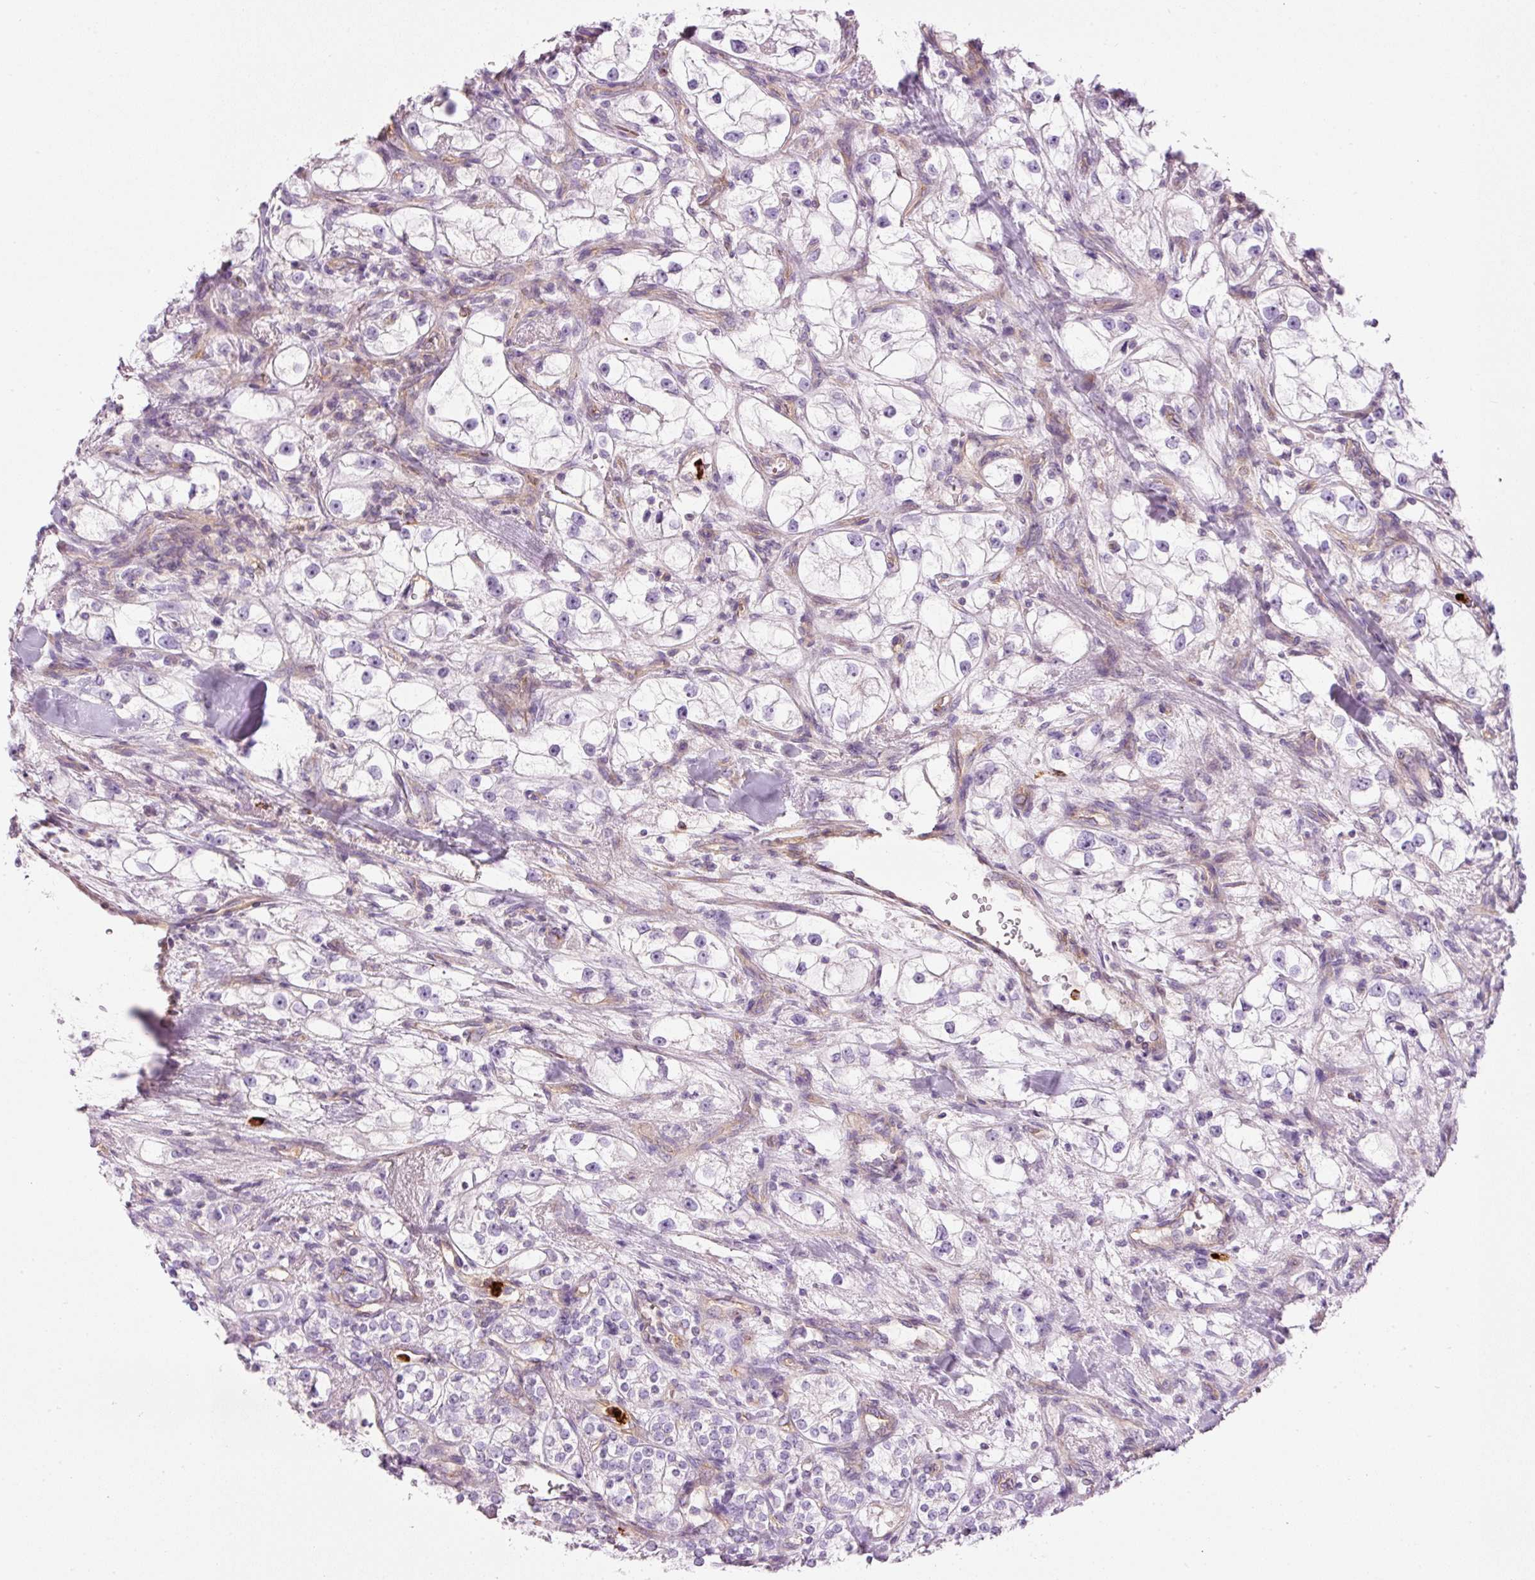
{"staining": {"intensity": "negative", "quantity": "none", "location": "none"}, "tissue": "renal cancer", "cell_type": "Tumor cells", "image_type": "cancer", "snomed": [{"axis": "morphology", "description": "Adenocarcinoma, NOS"}, {"axis": "topography", "description": "Kidney"}], "caption": "There is no significant staining in tumor cells of renal cancer.", "gene": "MAP3K3", "patient": {"sex": "male", "age": 77}}